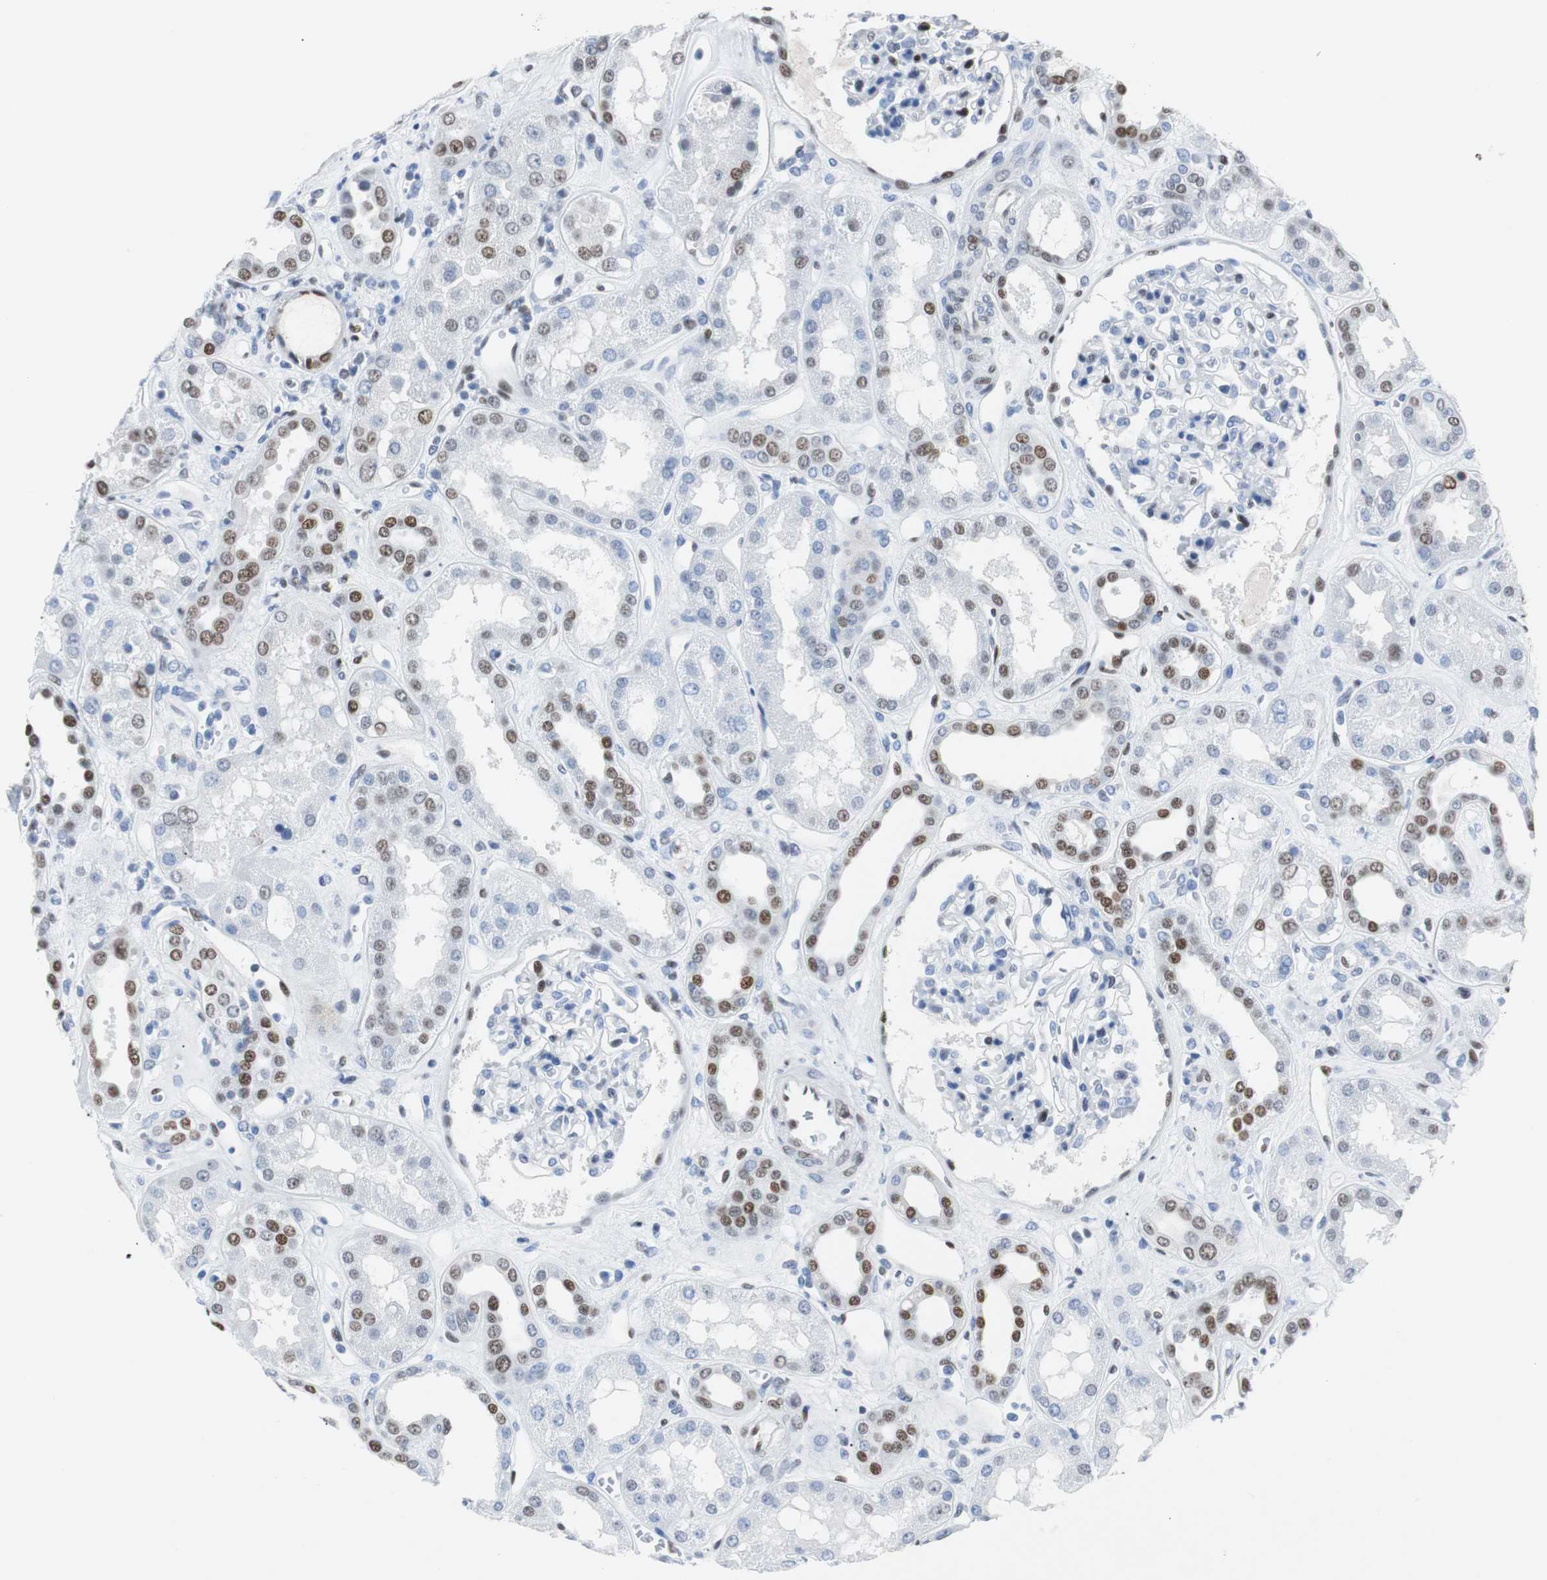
{"staining": {"intensity": "weak", "quantity": "<25%", "location": "nuclear"}, "tissue": "kidney", "cell_type": "Cells in glomeruli", "image_type": "normal", "snomed": [{"axis": "morphology", "description": "Normal tissue, NOS"}, {"axis": "topography", "description": "Kidney"}], "caption": "Immunohistochemistry (IHC) image of normal human kidney stained for a protein (brown), which exhibits no positivity in cells in glomeruli. (DAB immunohistochemistry (IHC) with hematoxylin counter stain).", "gene": "JUN", "patient": {"sex": "male", "age": 59}}